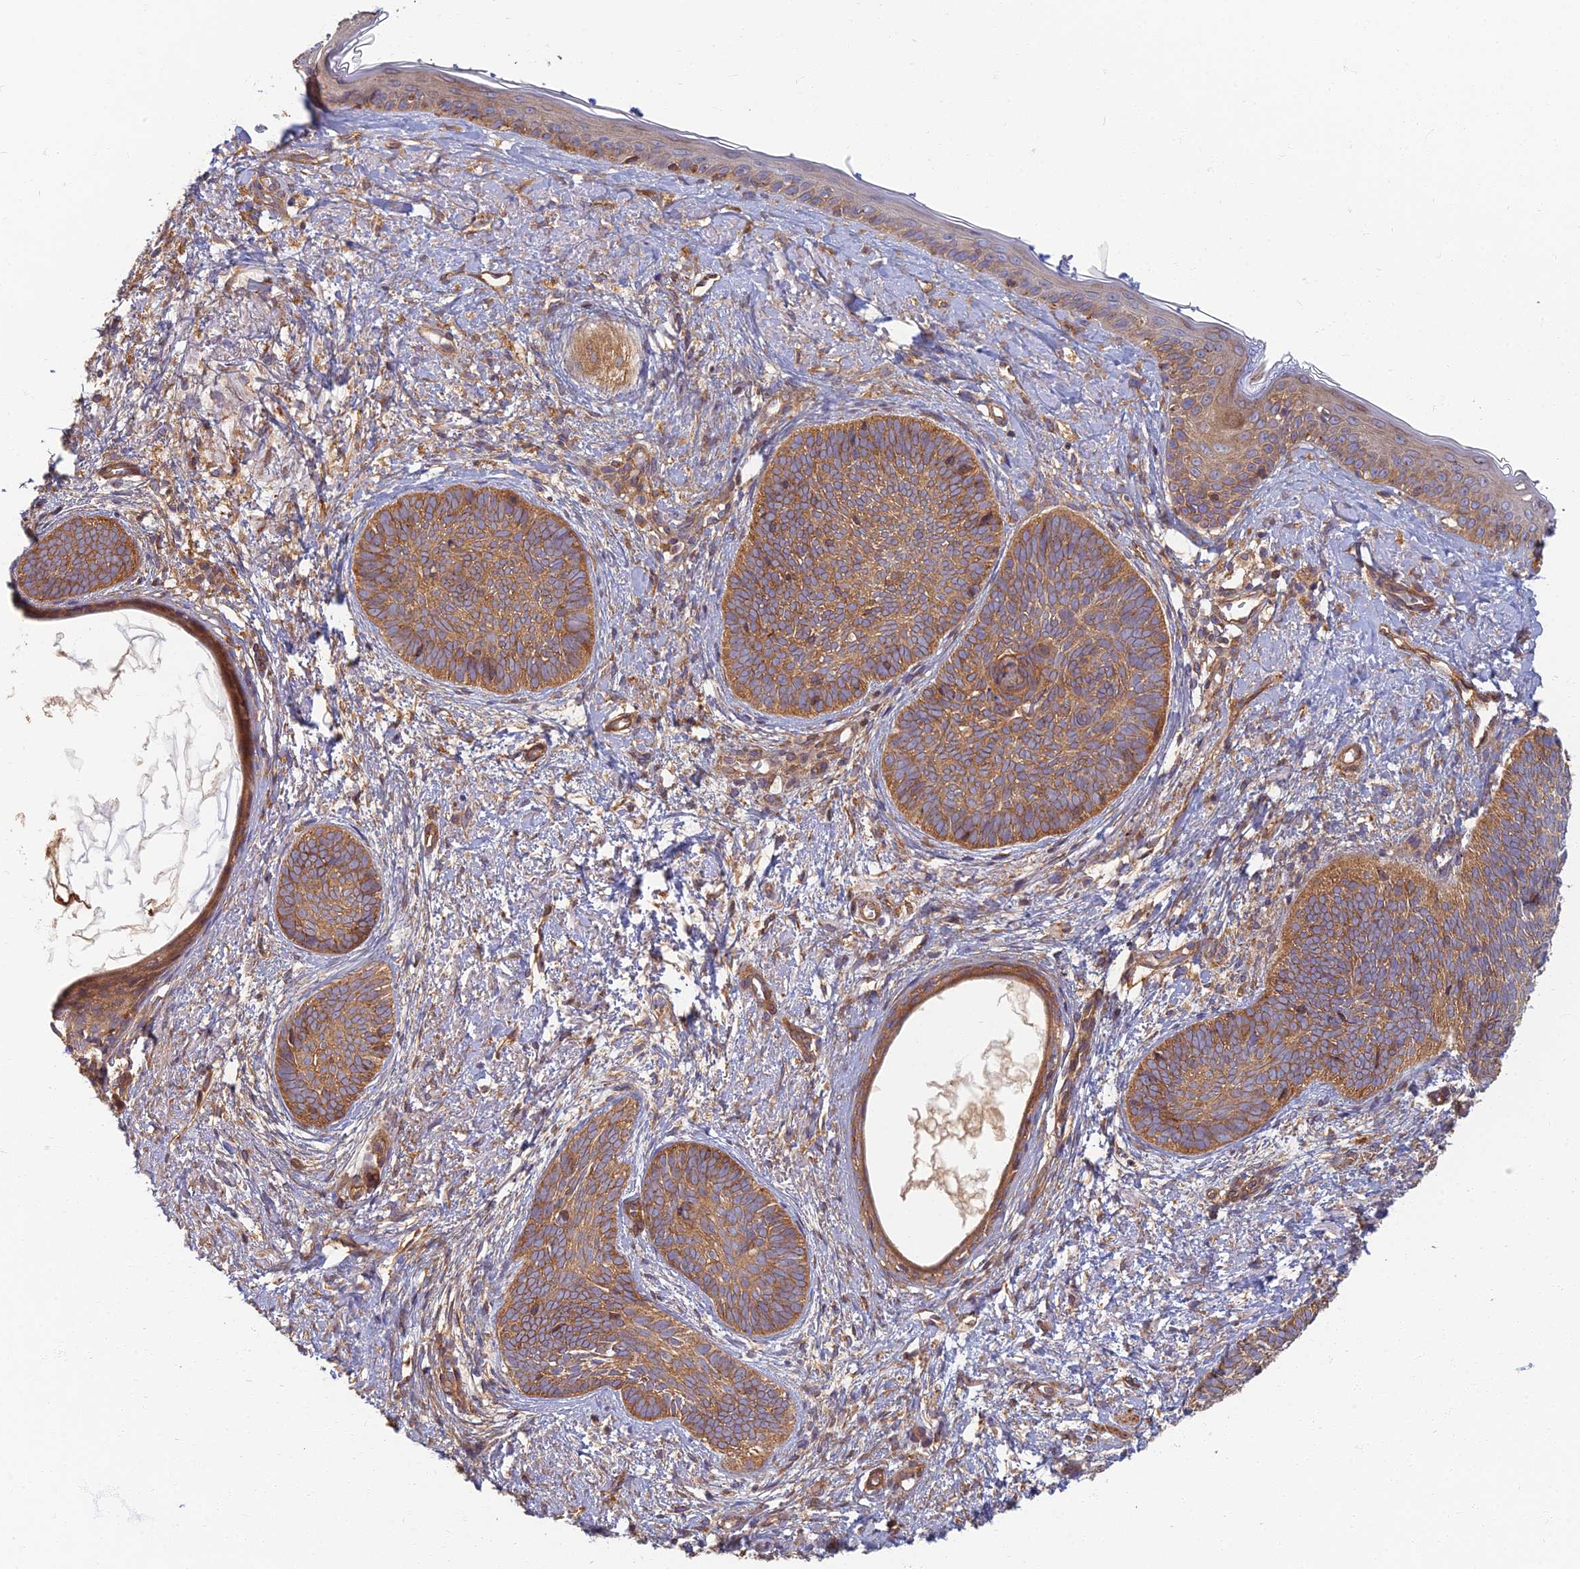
{"staining": {"intensity": "moderate", "quantity": ">75%", "location": "cytoplasmic/membranous"}, "tissue": "skin cancer", "cell_type": "Tumor cells", "image_type": "cancer", "snomed": [{"axis": "morphology", "description": "Basal cell carcinoma"}, {"axis": "topography", "description": "Skin"}], "caption": "Protein analysis of skin basal cell carcinoma tissue shows moderate cytoplasmic/membranous expression in approximately >75% of tumor cells.", "gene": "RBSN", "patient": {"sex": "female", "age": 81}}